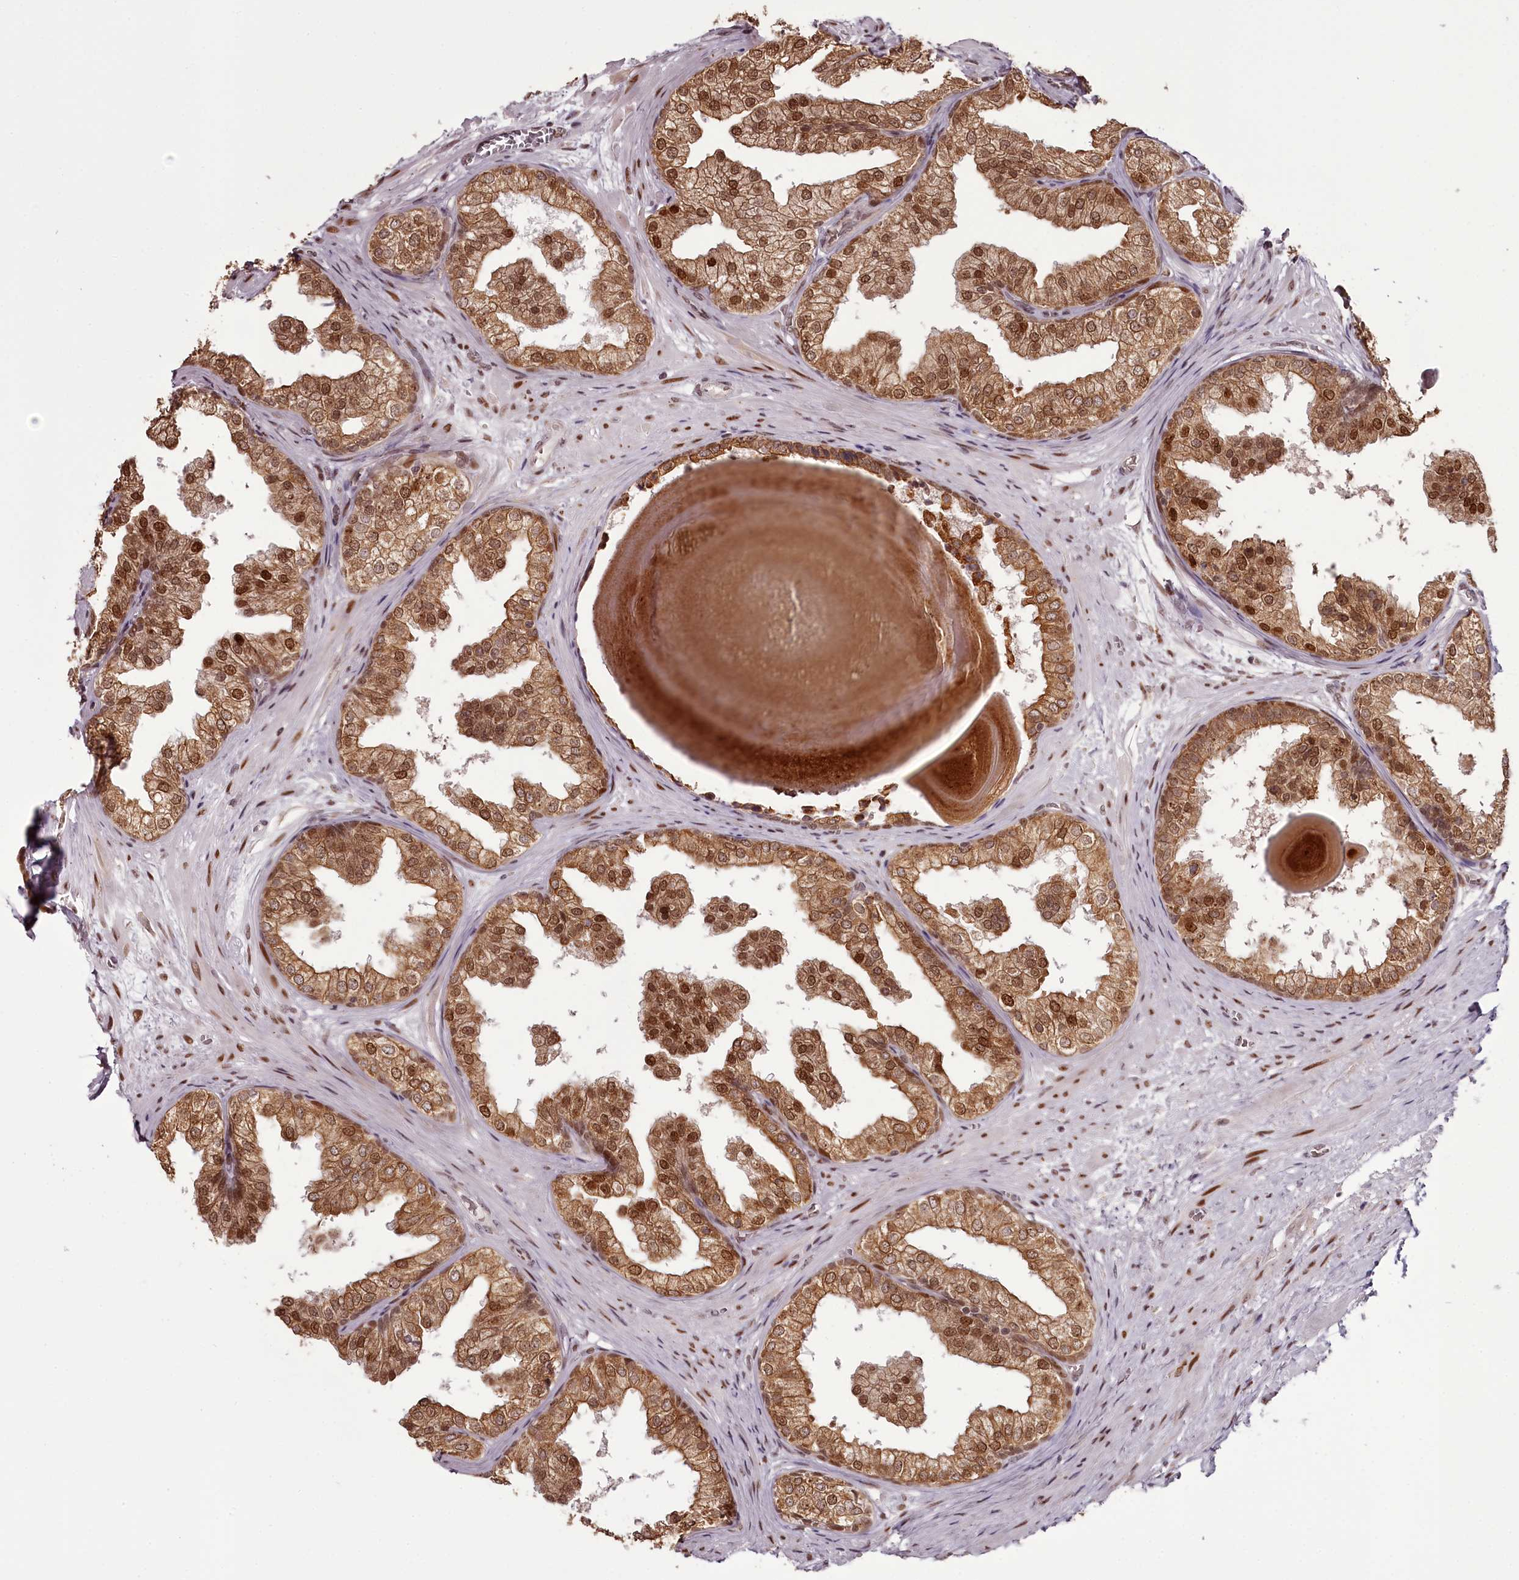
{"staining": {"intensity": "strong", "quantity": ">75%", "location": "cytoplasmic/membranous,nuclear"}, "tissue": "prostate", "cell_type": "Glandular cells", "image_type": "normal", "snomed": [{"axis": "morphology", "description": "Normal tissue, NOS"}, {"axis": "topography", "description": "Prostate"}], "caption": "Immunohistochemical staining of benign prostate reveals high levels of strong cytoplasmic/membranous,nuclear positivity in approximately >75% of glandular cells.", "gene": "THYN1", "patient": {"sex": "male", "age": 48}}